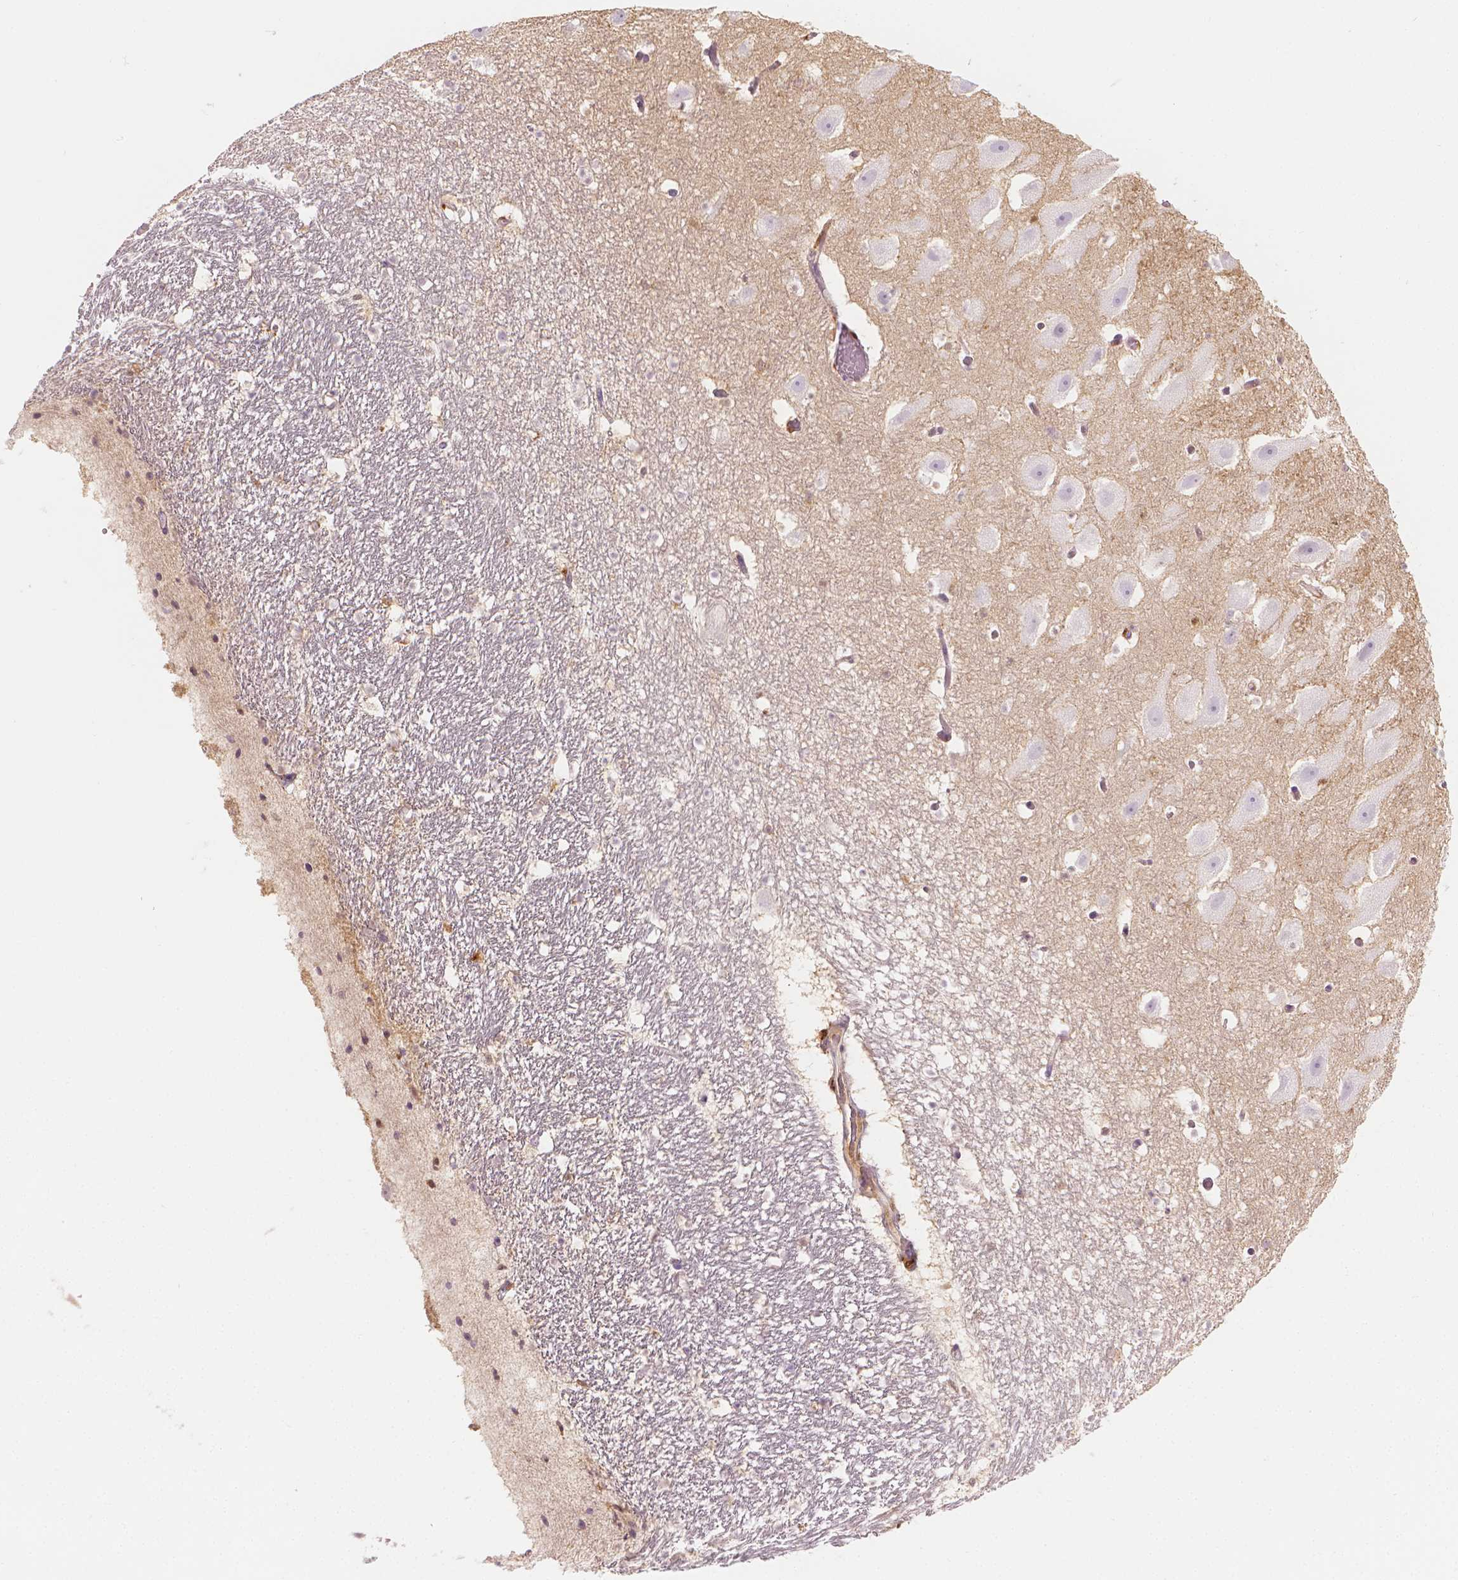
{"staining": {"intensity": "negative", "quantity": "none", "location": "none"}, "tissue": "hippocampus", "cell_type": "Glial cells", "image_type": "normal", "snomed": [{"axis": "morphology", "description": "Normal tissue, NOS"}, {"axis": "topography", "description": "Hippocampus"}], "caption": "Hippocampus was stained to show a protein in brown. There is no significant staining in glial cells. Brightfield microscopy of immunohistochemistry (IHC) stained with DAB (brown) and hematoxylin (blue), captured at high magnification.", "gene": "SHMT1", "patient": {"sex": "male", "age": 26}}